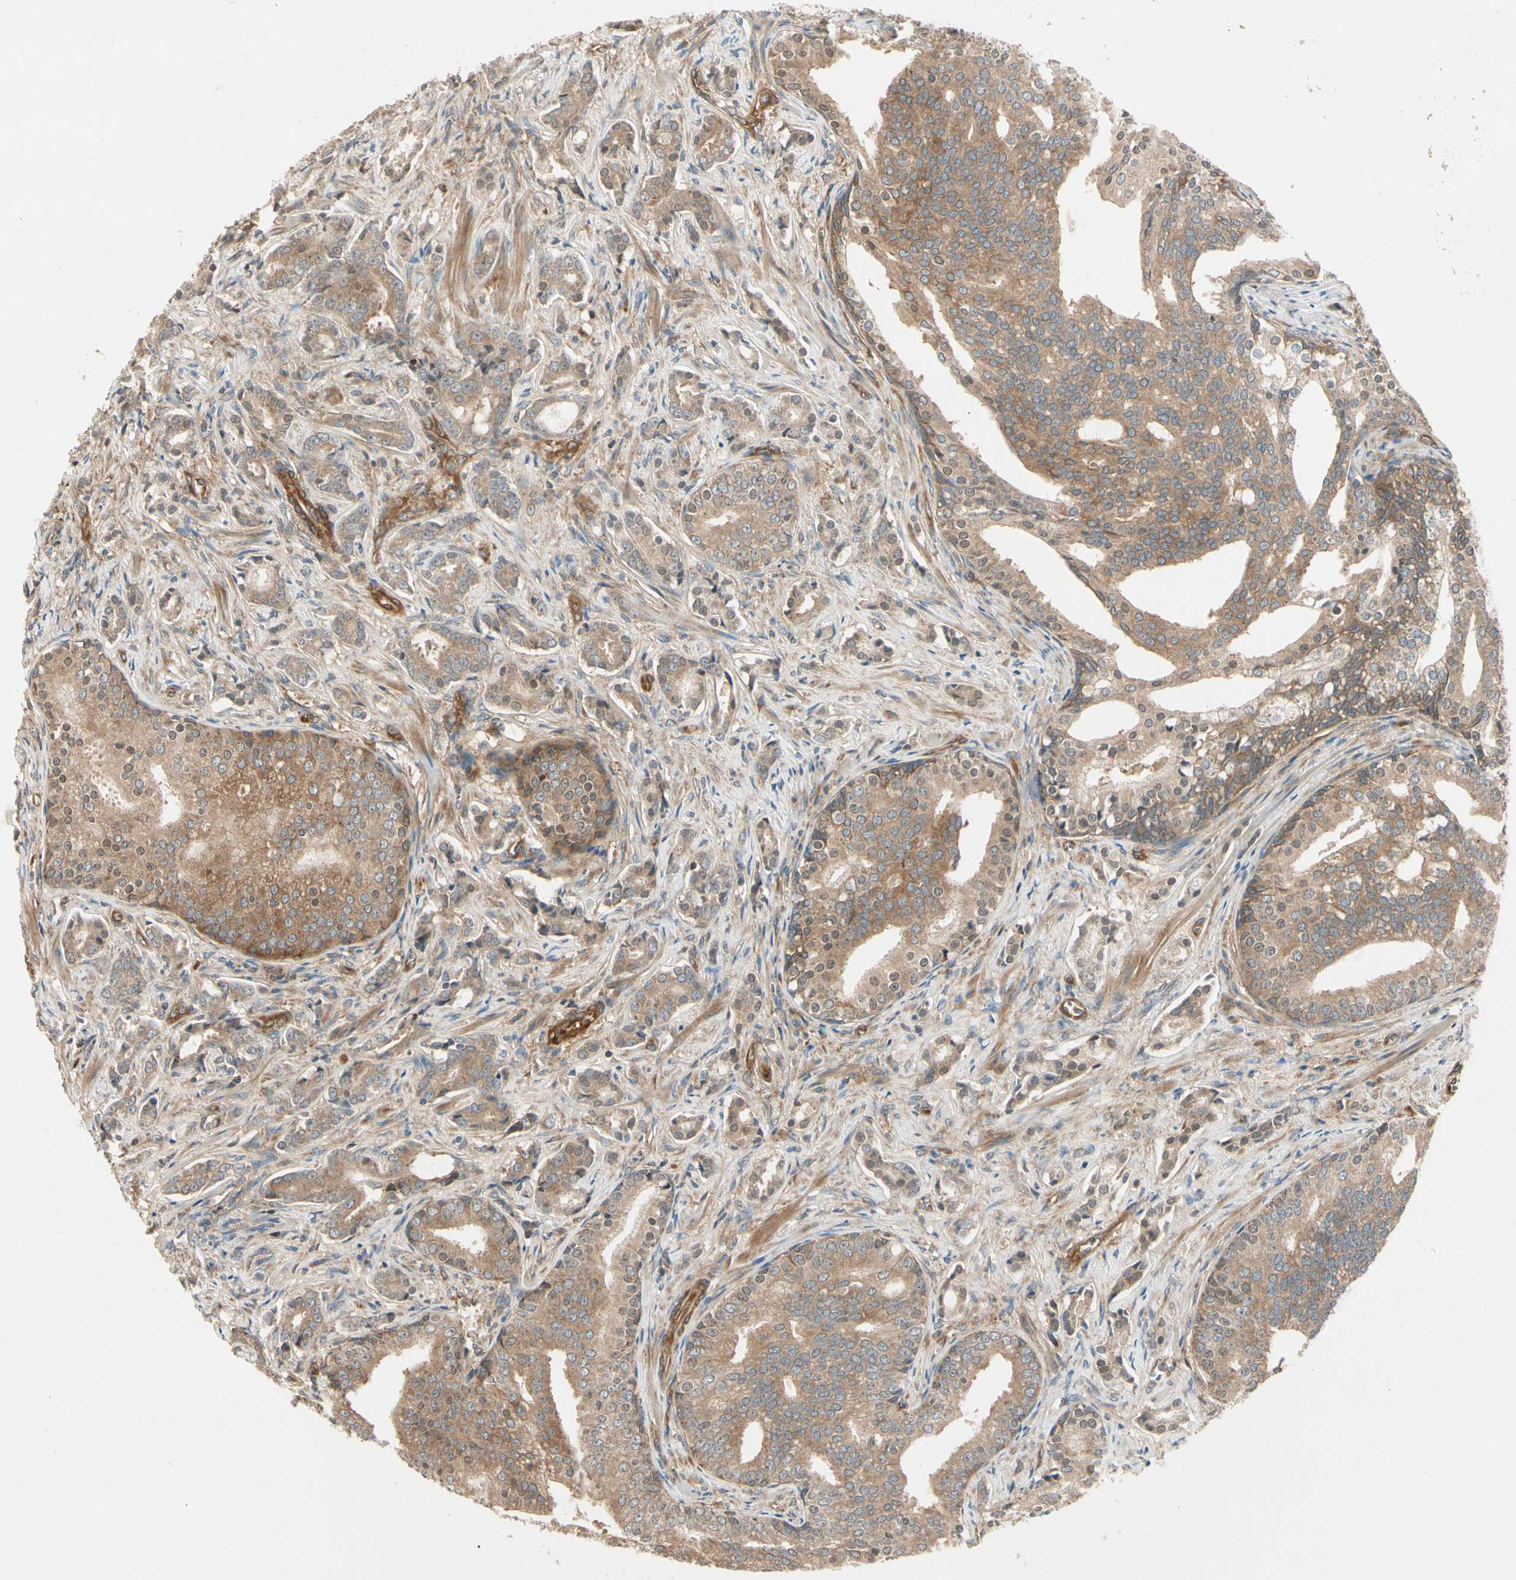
{"staining": {"intensity": "moderate", "quantity": ">75%", "location": "cytoplasmic/membranous"}, "tissue": "prostate cancer", "cell_type": "Tumor cells", "image_type": "cancer", "snomed": [{"axis": "morphology", "description": "Adenocarcinoma, Low grade"}, {"axis": "topography", "description": "Prostate"}], "caption": "Human prostate cancer (low-grade adenocarcinoma) stained for a protein (brown) demonstrates moderate cytoplasmic/membranous positive expression in about >75% of tumor cells.", "gene": "ROCK2", "patient": {"sex": "male", "age": 58}}